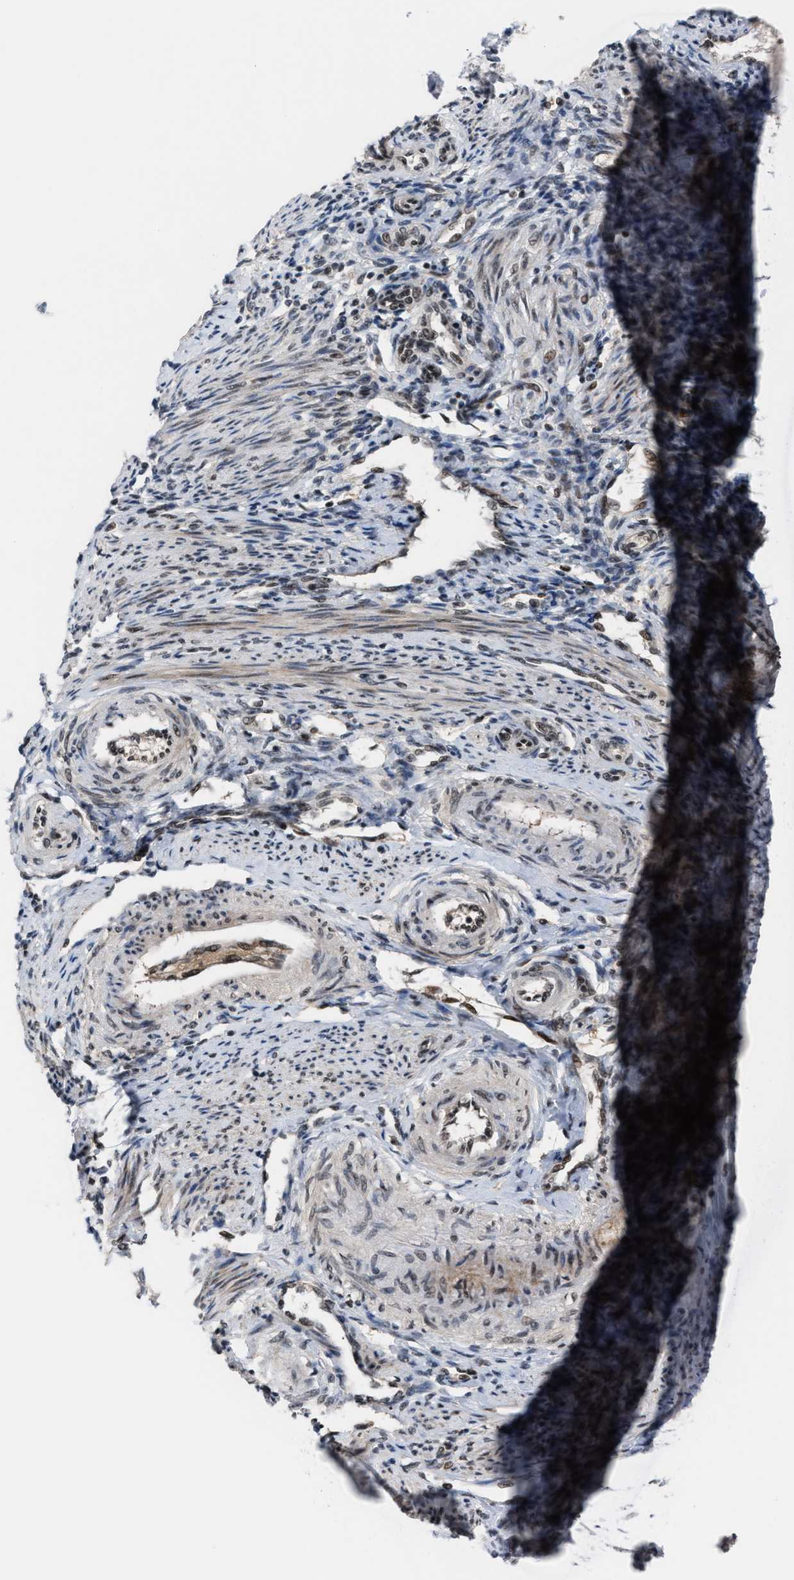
{"staining": {"intensity": "moderate", "quantity": ">75%", "location": "nuclear"}, "tissue": "endometrium", "cell_type": "Cells in endometrial stroma", "image_type": "normal", "snomed": [{"axis": "morphology", "description": "Normal tissue, NOS"}, {"axis": "topography", "description": "Endometrium"}], "caption": "Immunohistochemistry (IHC) micrograph of normal human endometrium stained for a protein (brown), which reveals medium levels of moderate nuclear positivity in approximately >75% of cells in endometrial stroma.", "gene": "PRPF4", "patient": {"sex": "female", "age": 42}}